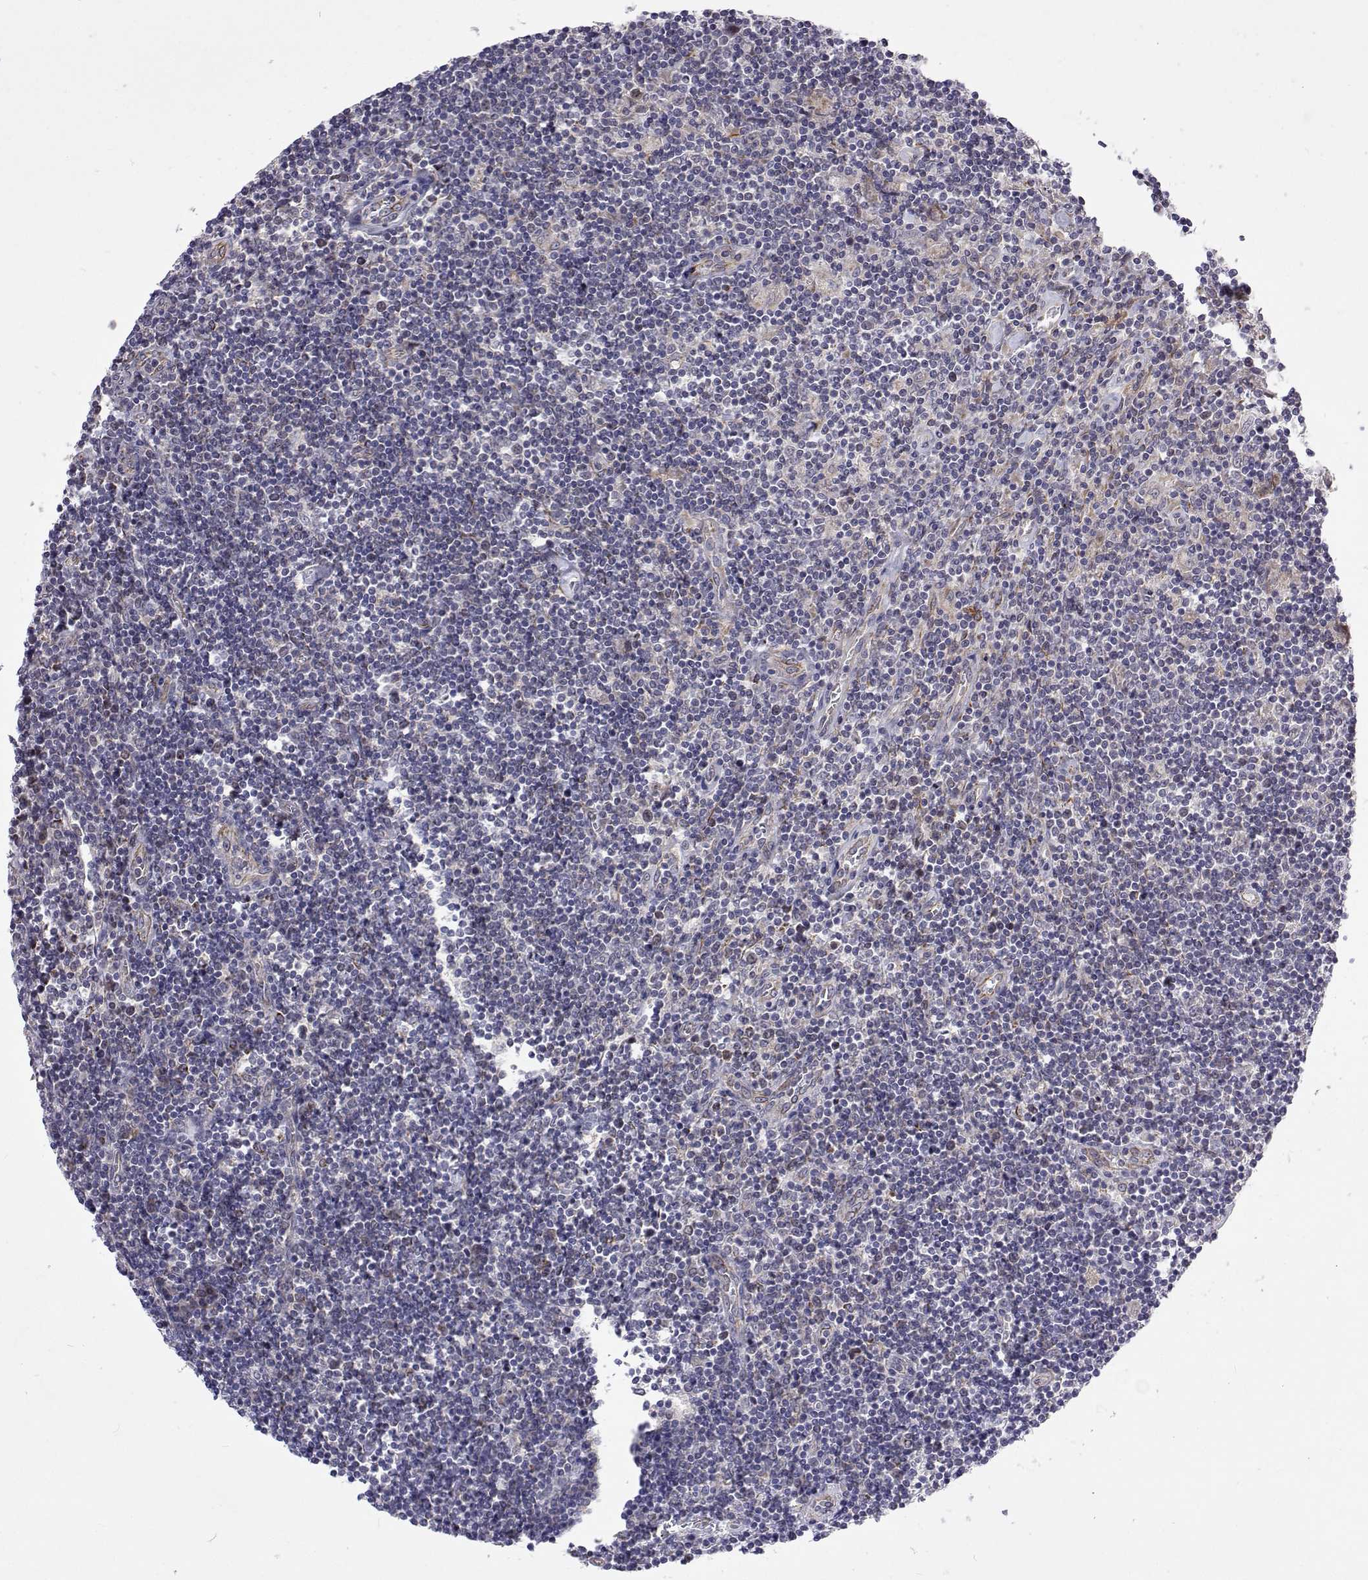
{"staining": {"intensity": "negative", "quantity": "none", "location": "none"}, "tissue": "lymphoma", "cell_type": "Tumor cells", "image_type": "cancer", "snomed": [{"axis": "morphology", "description": "Hodgkin's disease, NOS"}, {"axis": "topography", "description": "Lymph node"}], "caption": "An IHC image of lymphoma is shown. There is no staining in tumor cells of lymphoma. (DAB (3,3'-diaminobenzidine) immunohistochemistry (IHC), high magnification).", "gene": "DHTKD1", "patient": {"sex": "male", "age": 40}}